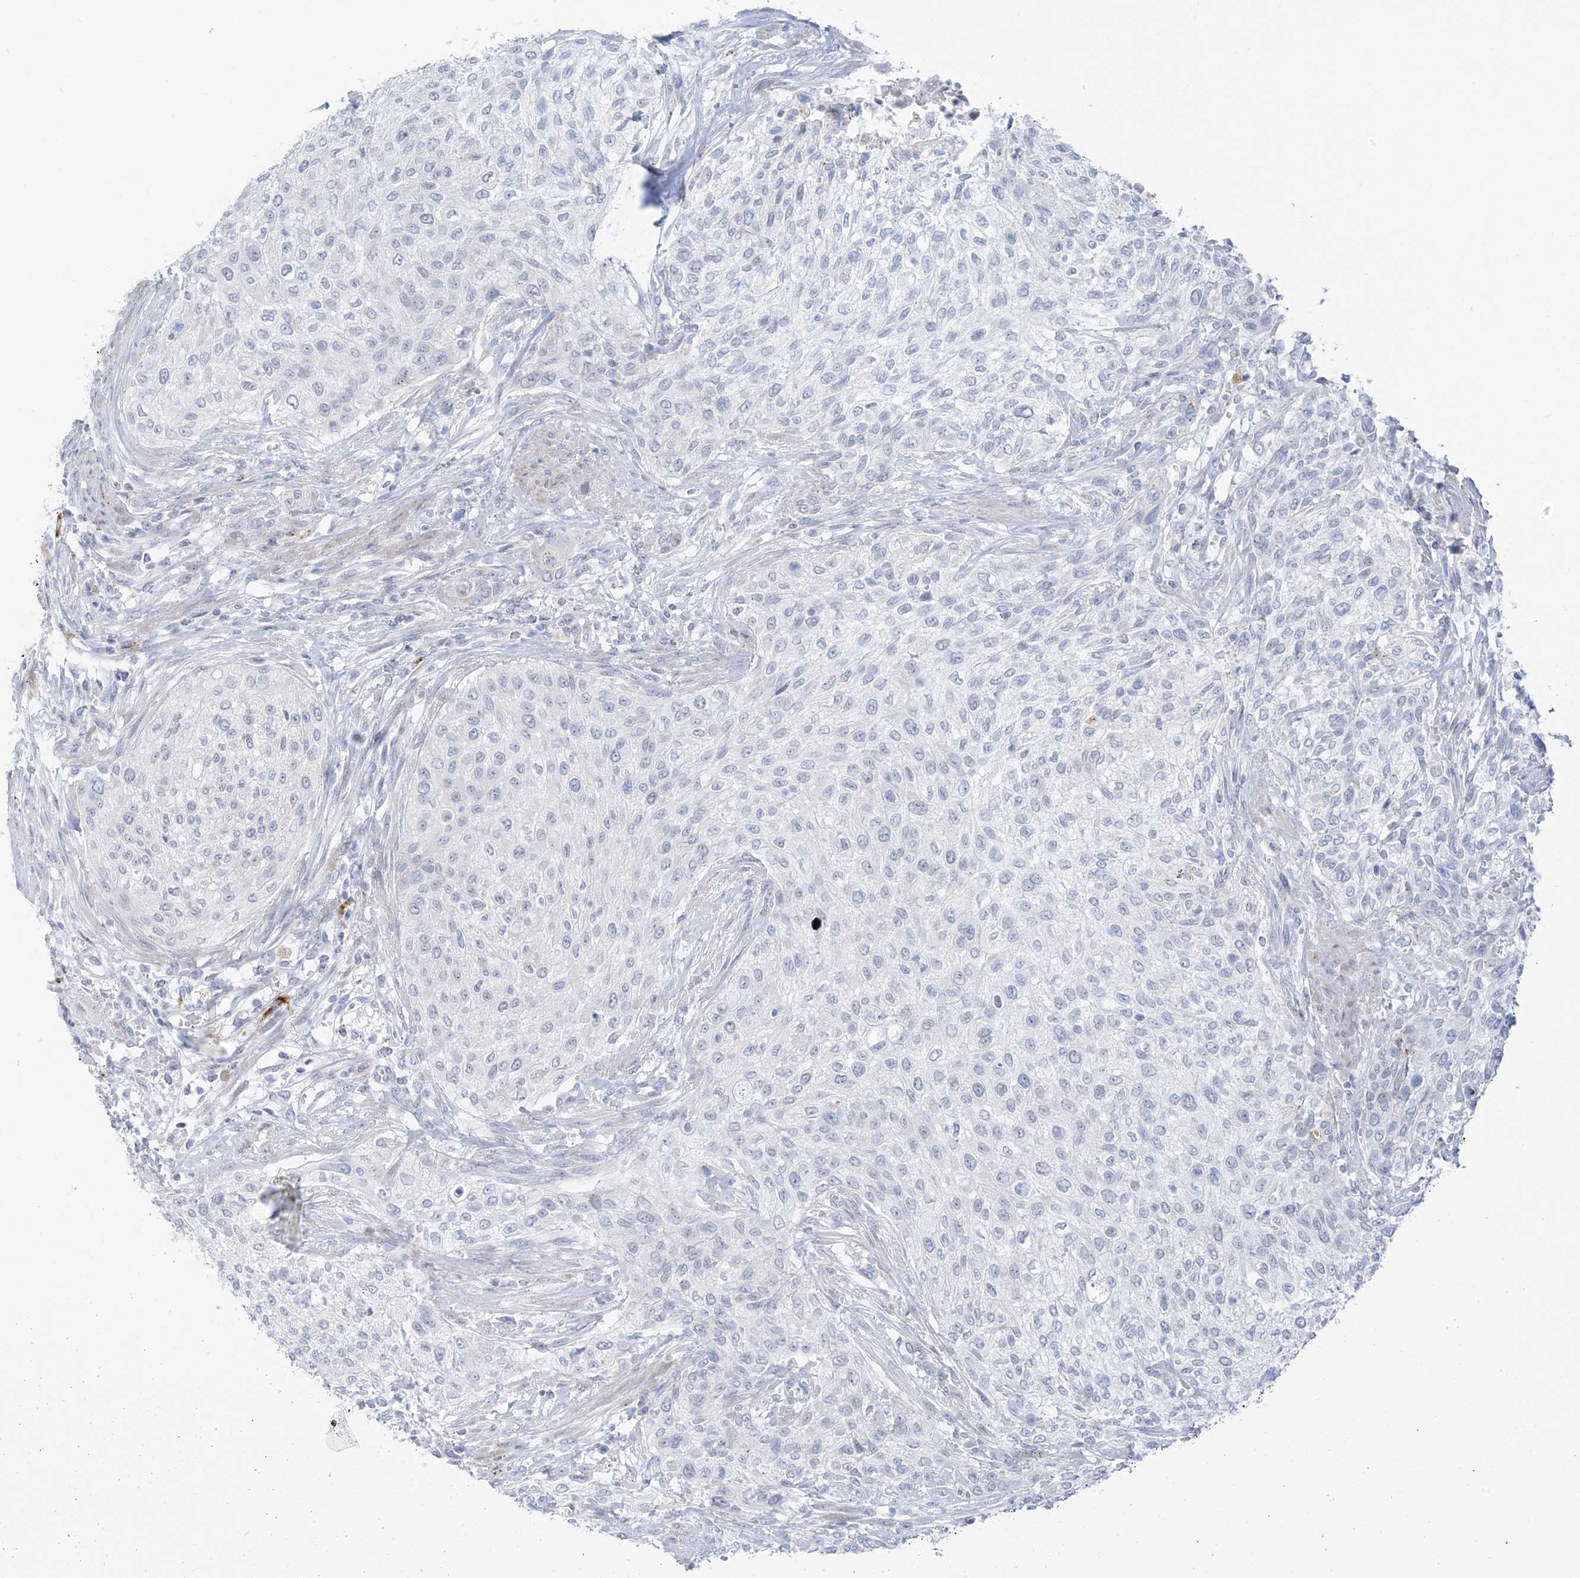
{"staining": {"intensity": "negative", "quantity": "none", "location": "none"}, "tissue": "urothelial cancer", "cell_type": "Tumor cells", "image_type": "cancer", "snomed": [{"axis": "morphology", "description": "Urothelial carcinoma, High grade"}, {"axis": "topography", "description": "Urinary bladder"}], "caption": "The photomicrograph exhibits no significant staining in tumor cells of urothelial cancer. (Immunohistochemistry (ihc), brightfield microscopy, high magnification).", "gene": "PSPH", "patient": {"sex": "male", "age": 35}}